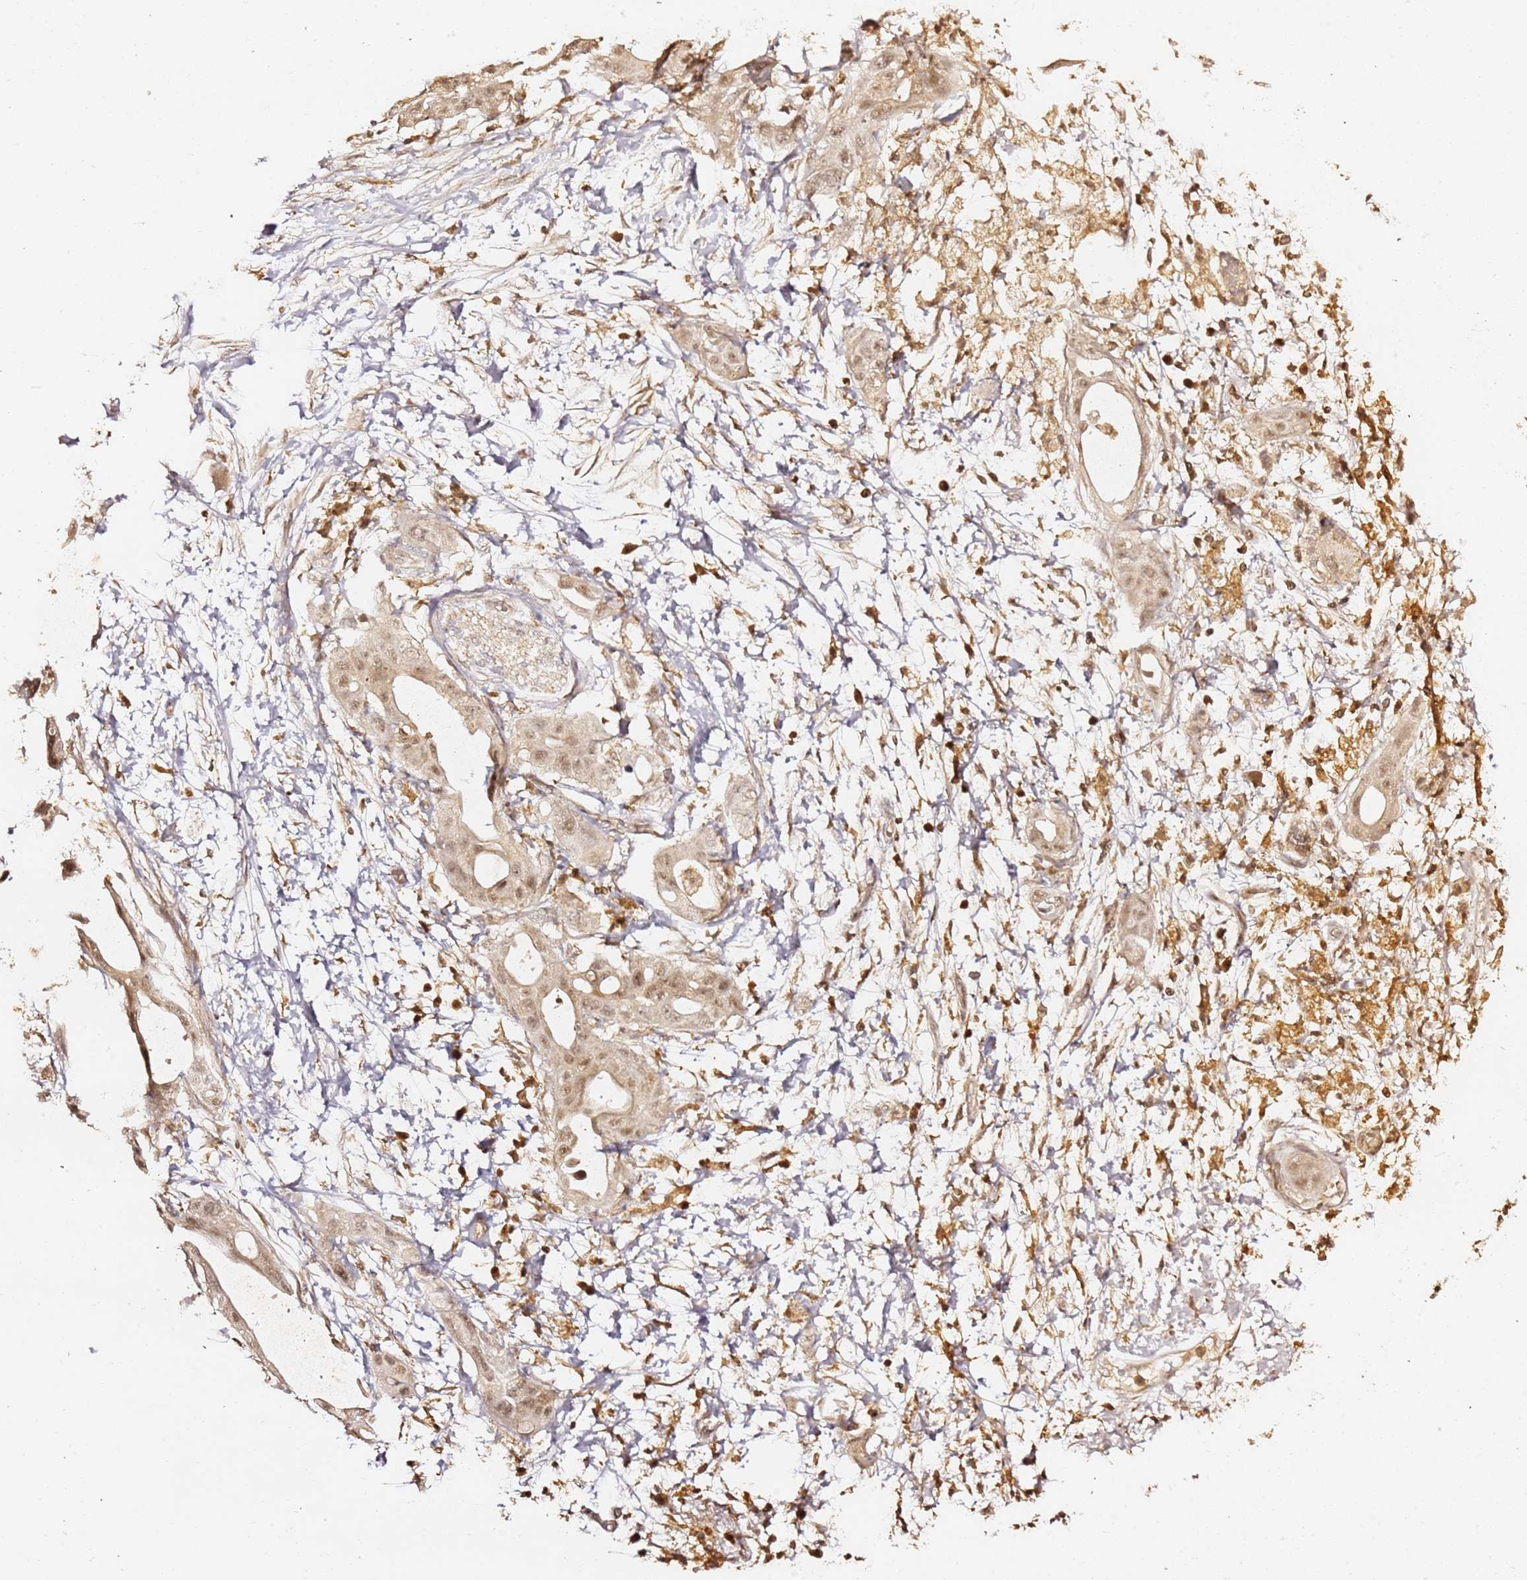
{"staining": {"intensity": "weak", "quantity": ">75%", "location": "nuclear"}, "tissue": "pancreatic cancer", "cell_type": "Tumor cells", "image_type": "cancer", "snomed": [{"axis": "morphology", "description": "Adenocarcinoma, NOS"}, {"axis": "topography", "description": "Pancreas"}], "caption": "Pancreatic cancer stained for a protein reveals weak nuclear positivity in tumor cells.", "gene": "OR5V1", "patient": {"sex": "male", "age": 68}}